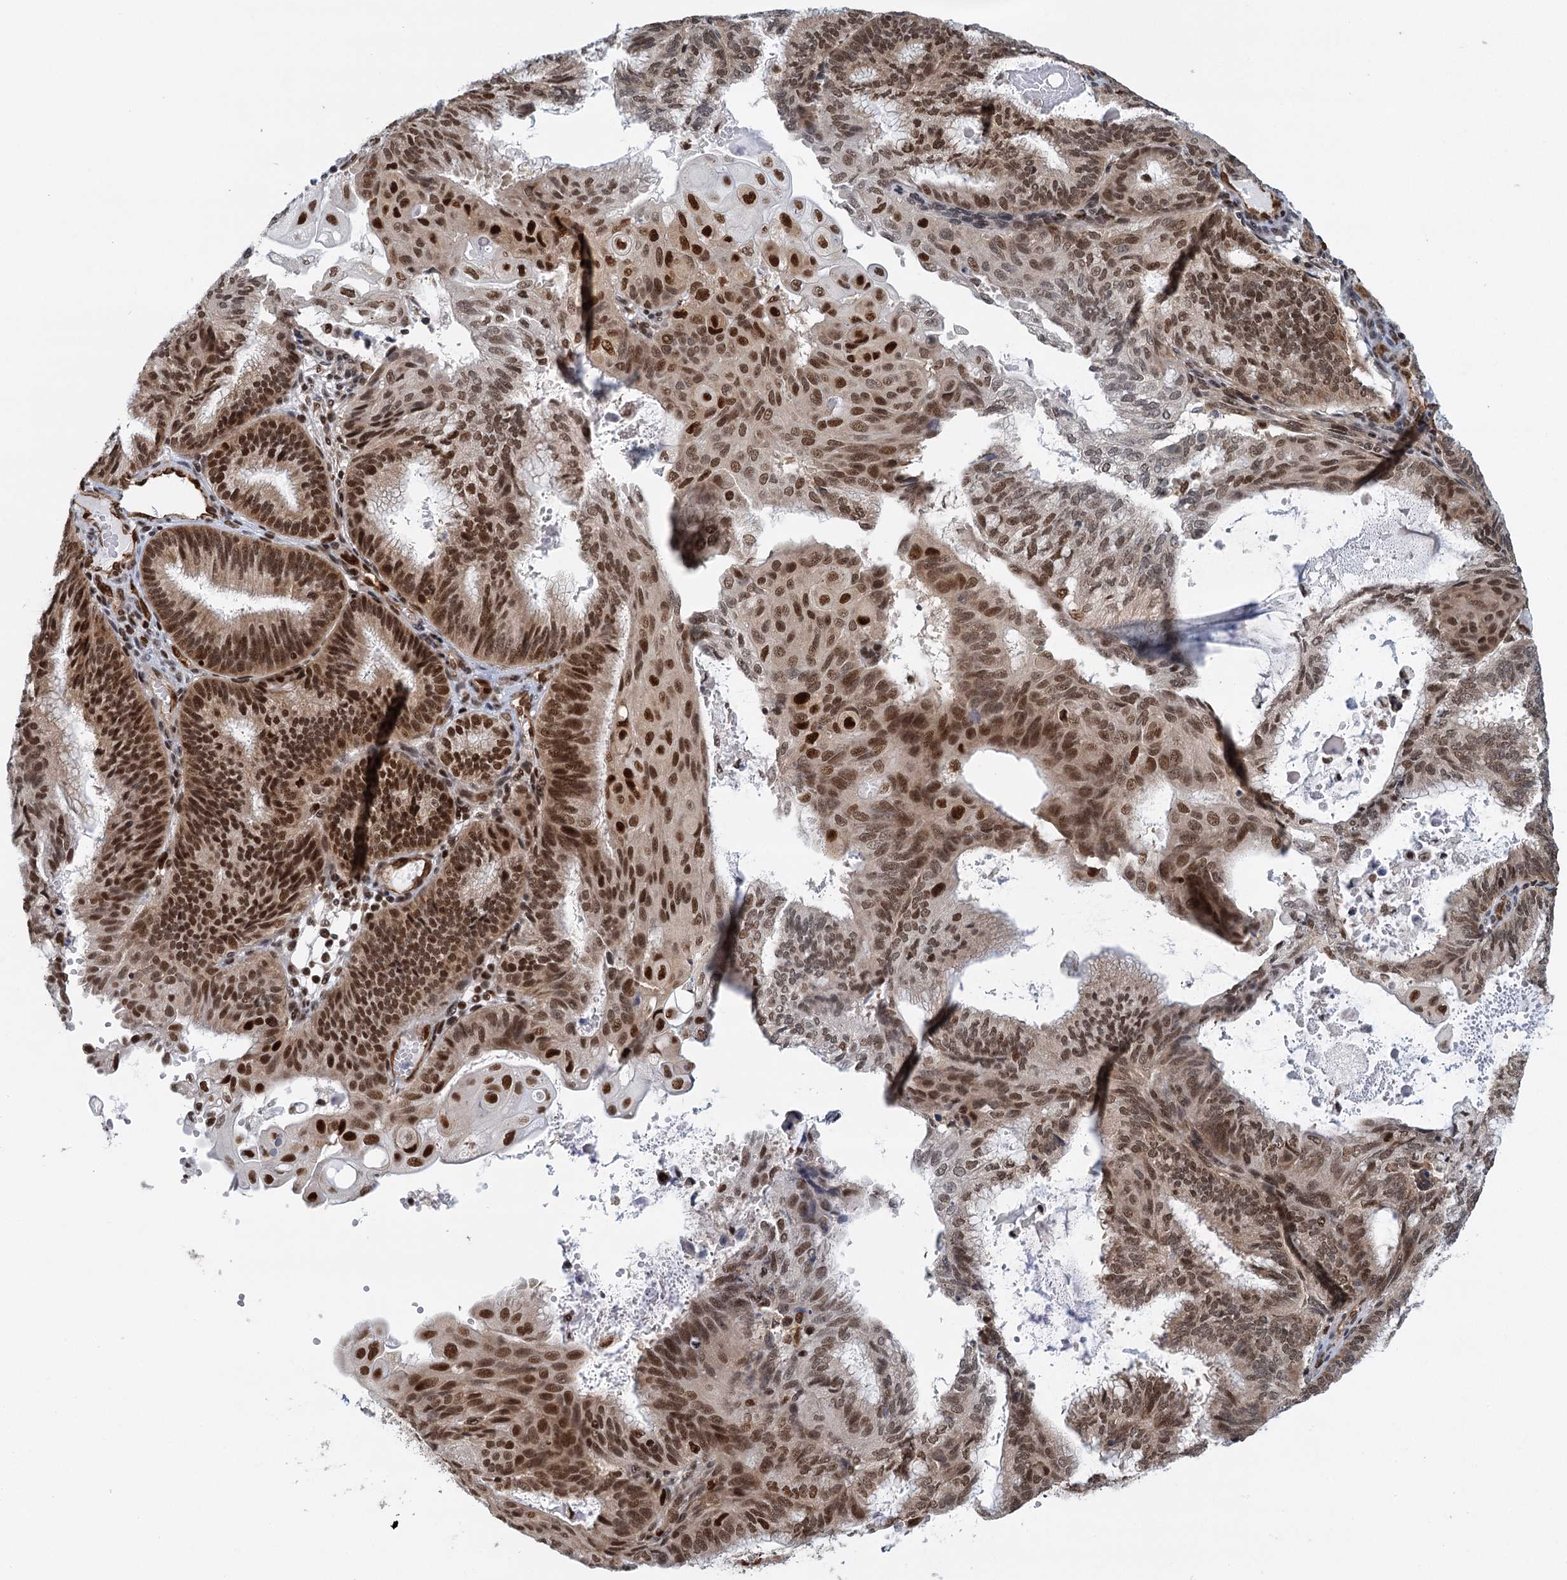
{"staining": {"intensity": "strong", "quantity": ">75%", "location": "nuclear"}, "tissue": "endometrial cancer", "cell_type": "Tumor cells", "image_type": "cancer", "snomed": [{"axis": "morphology", "description": "Adenocarcinoma, NOS"}, {"axis": "topography", "description": "Endometrium"}], "caption": "Immunohistochemistry (DAB) staining of human endometrial cancer exhibits strong nuclear protein staining in about >75% of tumor cells.", "gene": "GPATCH11", "patient": {"sex": "female", "age": 49}}